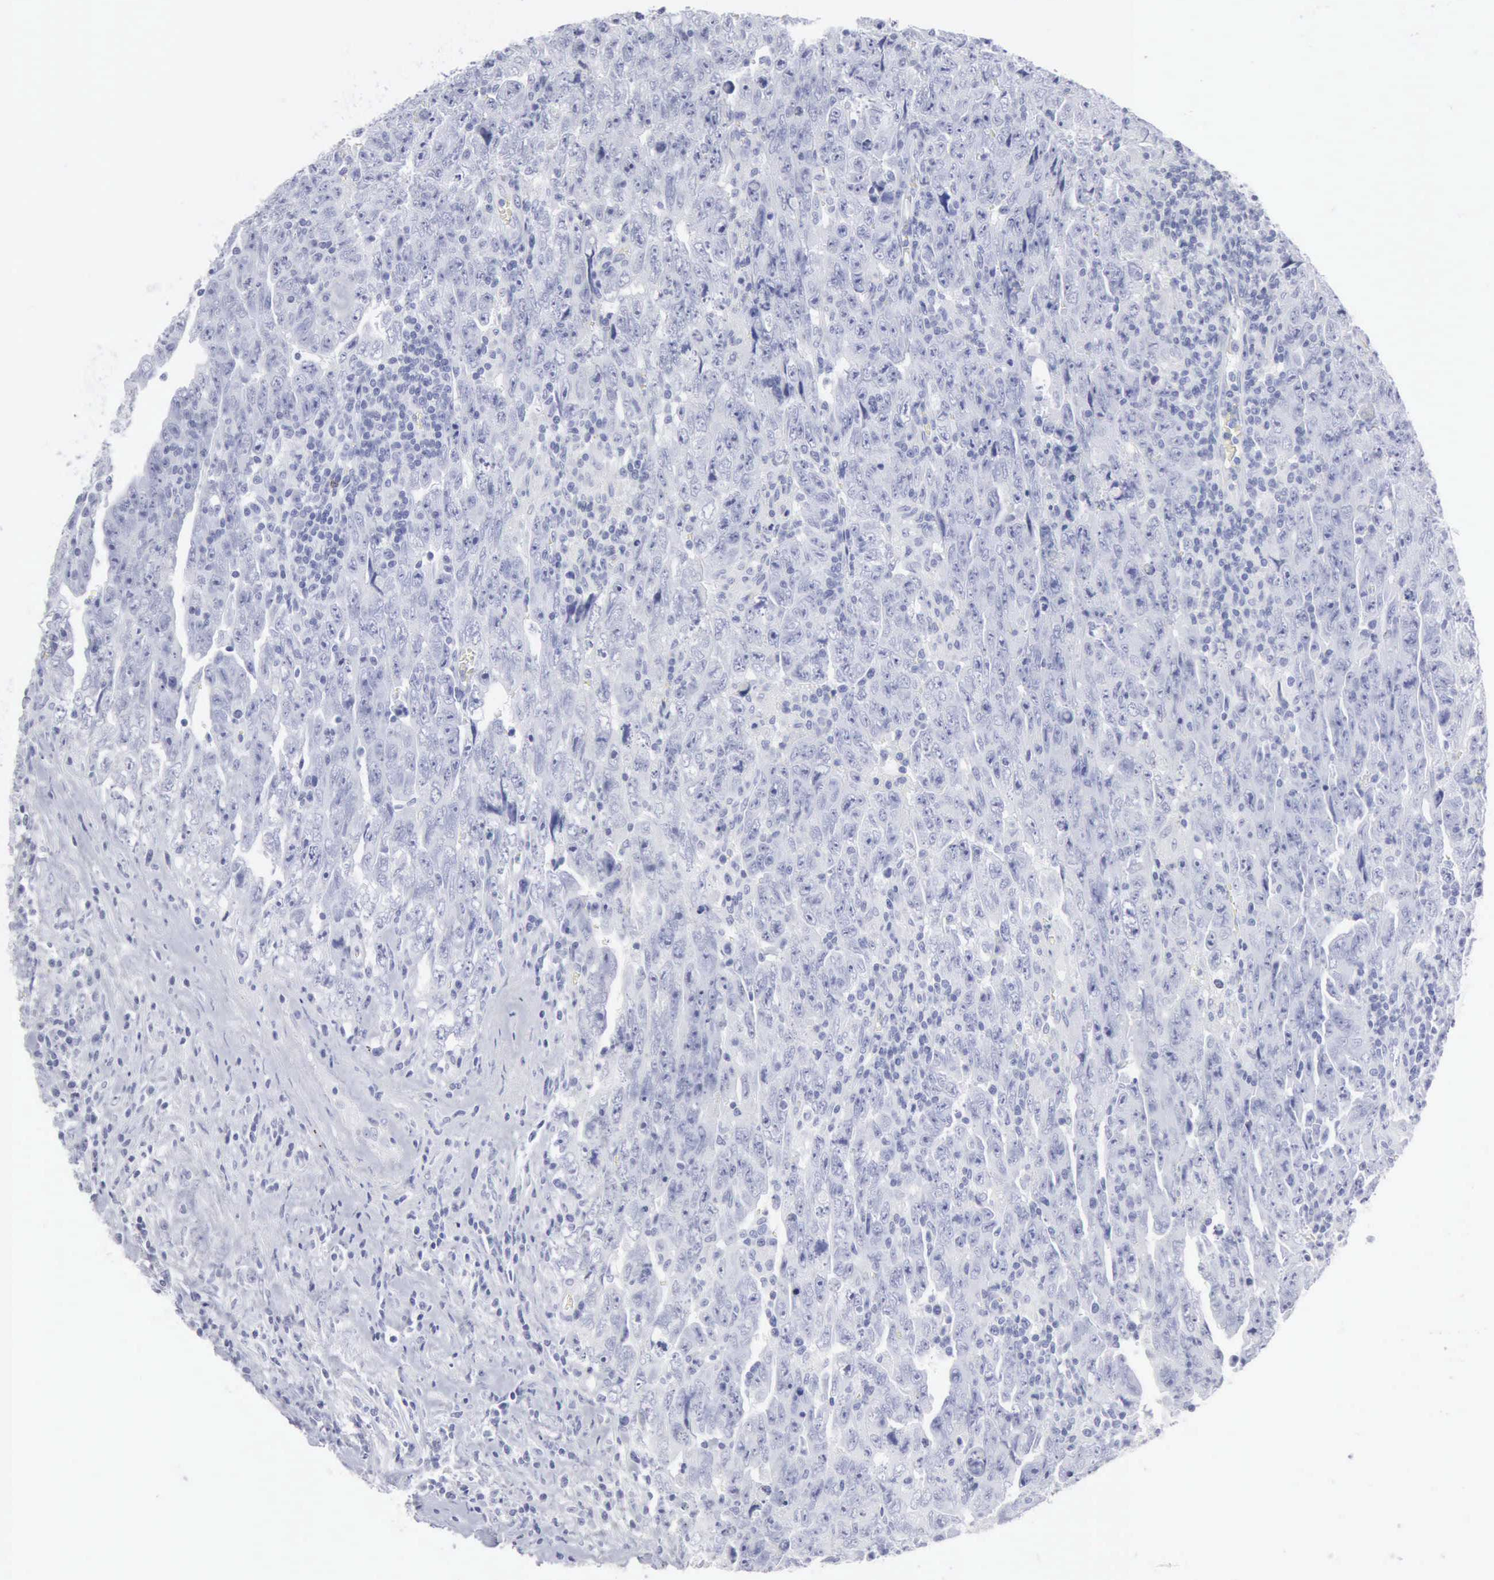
{"staining": {"intensity": "negative", "quantity": "none", "location": "none"}, "tissue": "testis cancer", "cell_type": "Tumor cells", "image_type": "cancer", "snomed": [{"axis": "morphology", "description": "Carcinoma, Embryonal, NOS"}, {"axis": "topography", "description": "Testis"}], "caption": "Micrograph shows no protein expression in tumor cells of testis cancer tissue.", "gene": "CMA1", "patient": {"sex": "male", "age": 28}}